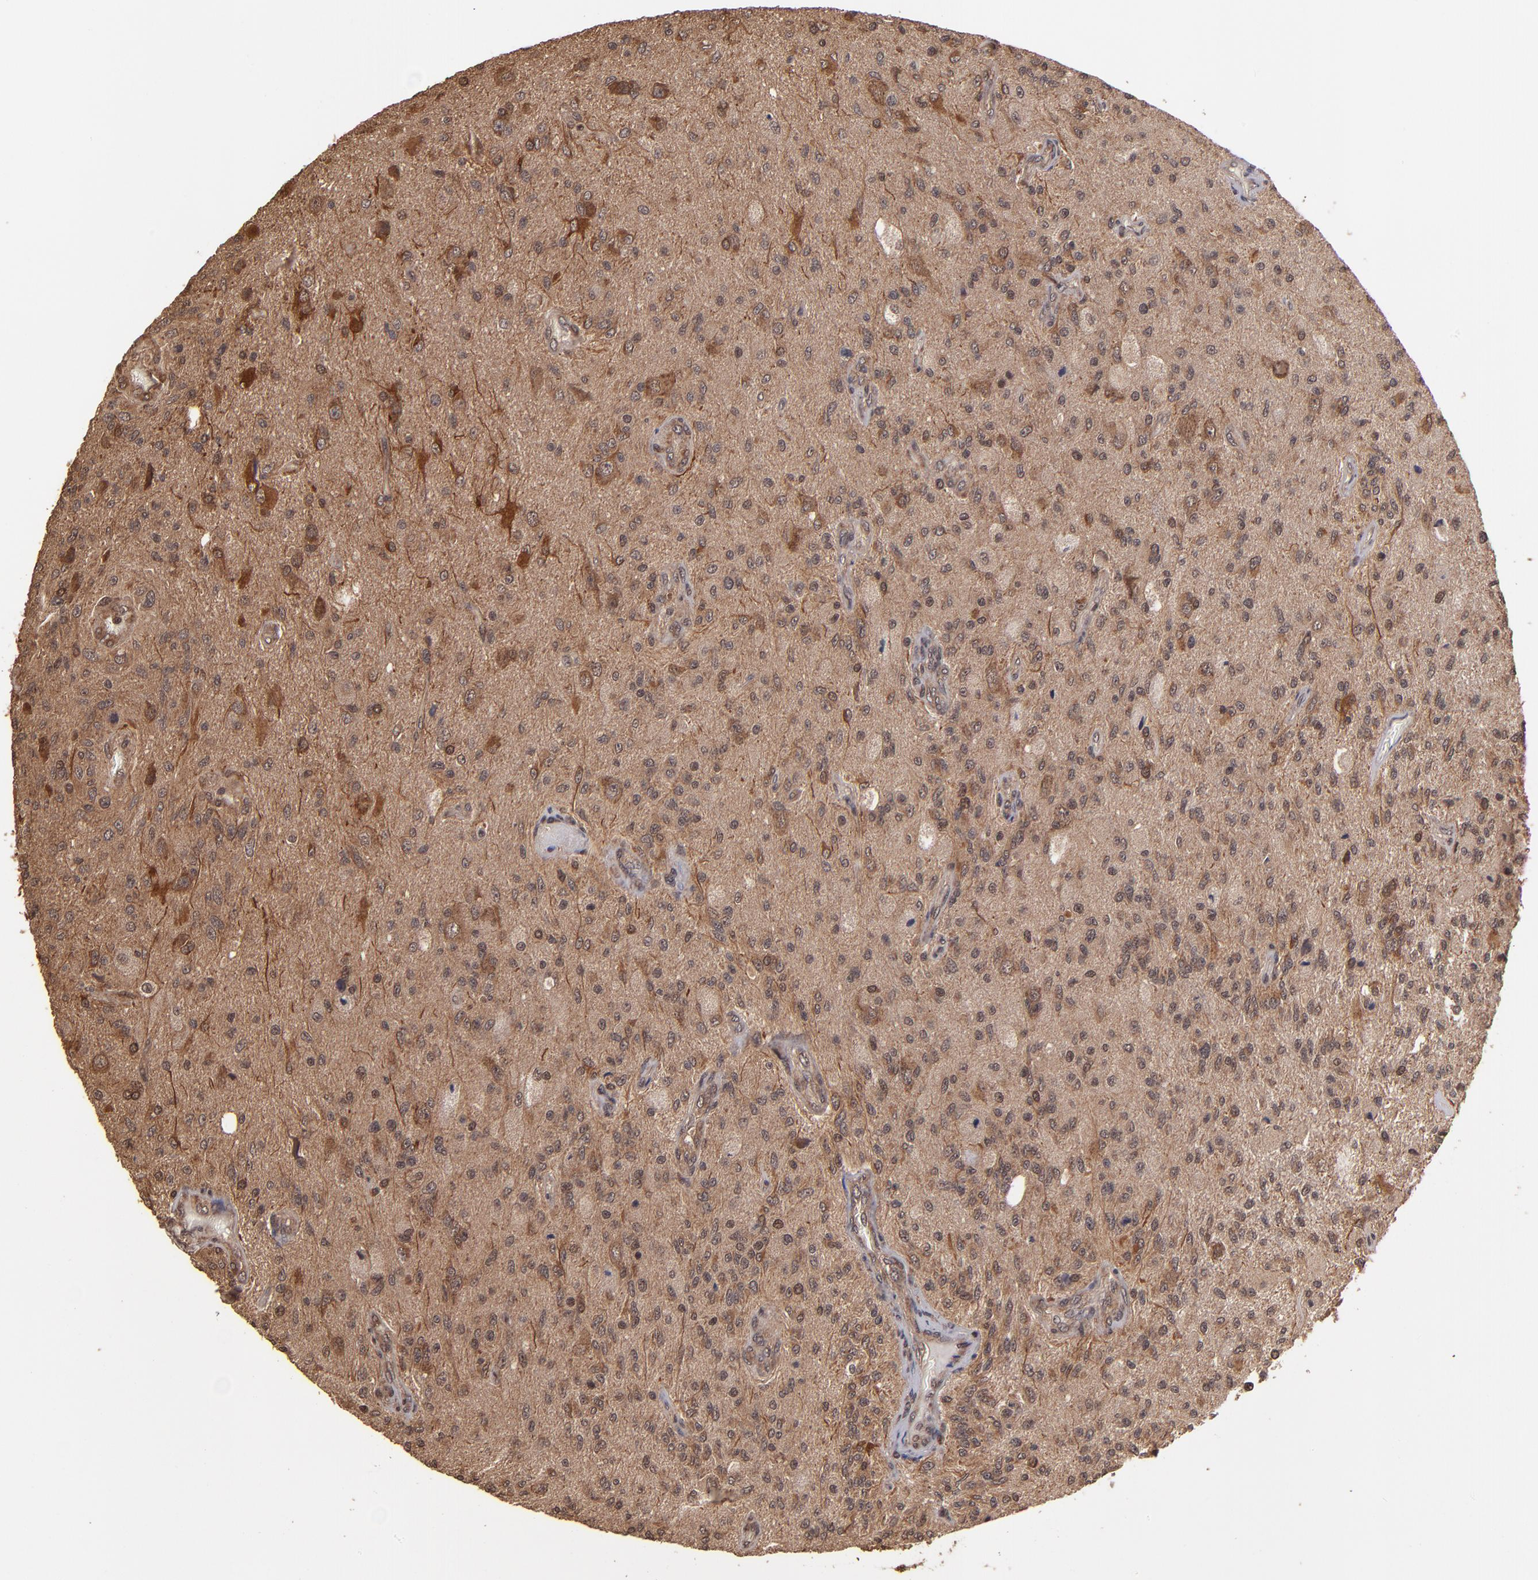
{"staining": {"intensity": "moderate", "quantity": ">75%", "location": "cytoplasmic/membranous"}, "tissue": "glioma", "cell_type": "Tumor cells", "image_type": "cancer", "snomed": [{"axis": "morphology", "description": "Normal tissue, NOS"}, {"axis": "morphology", "description": "Glioma, malignant, High grade"}, {"axis": "topography", "description": "Cerebral cortex"}], "caption": "The immunohistochemical stain highlights moderate cytoplasmic/membranous staining in tumor cells of malignant glioma (high-grade) tissue. (IHC, brightfield microscopy, high magnification).", "gene": "NFE2L2", "patient": {"sex": "male", "age": 77}}